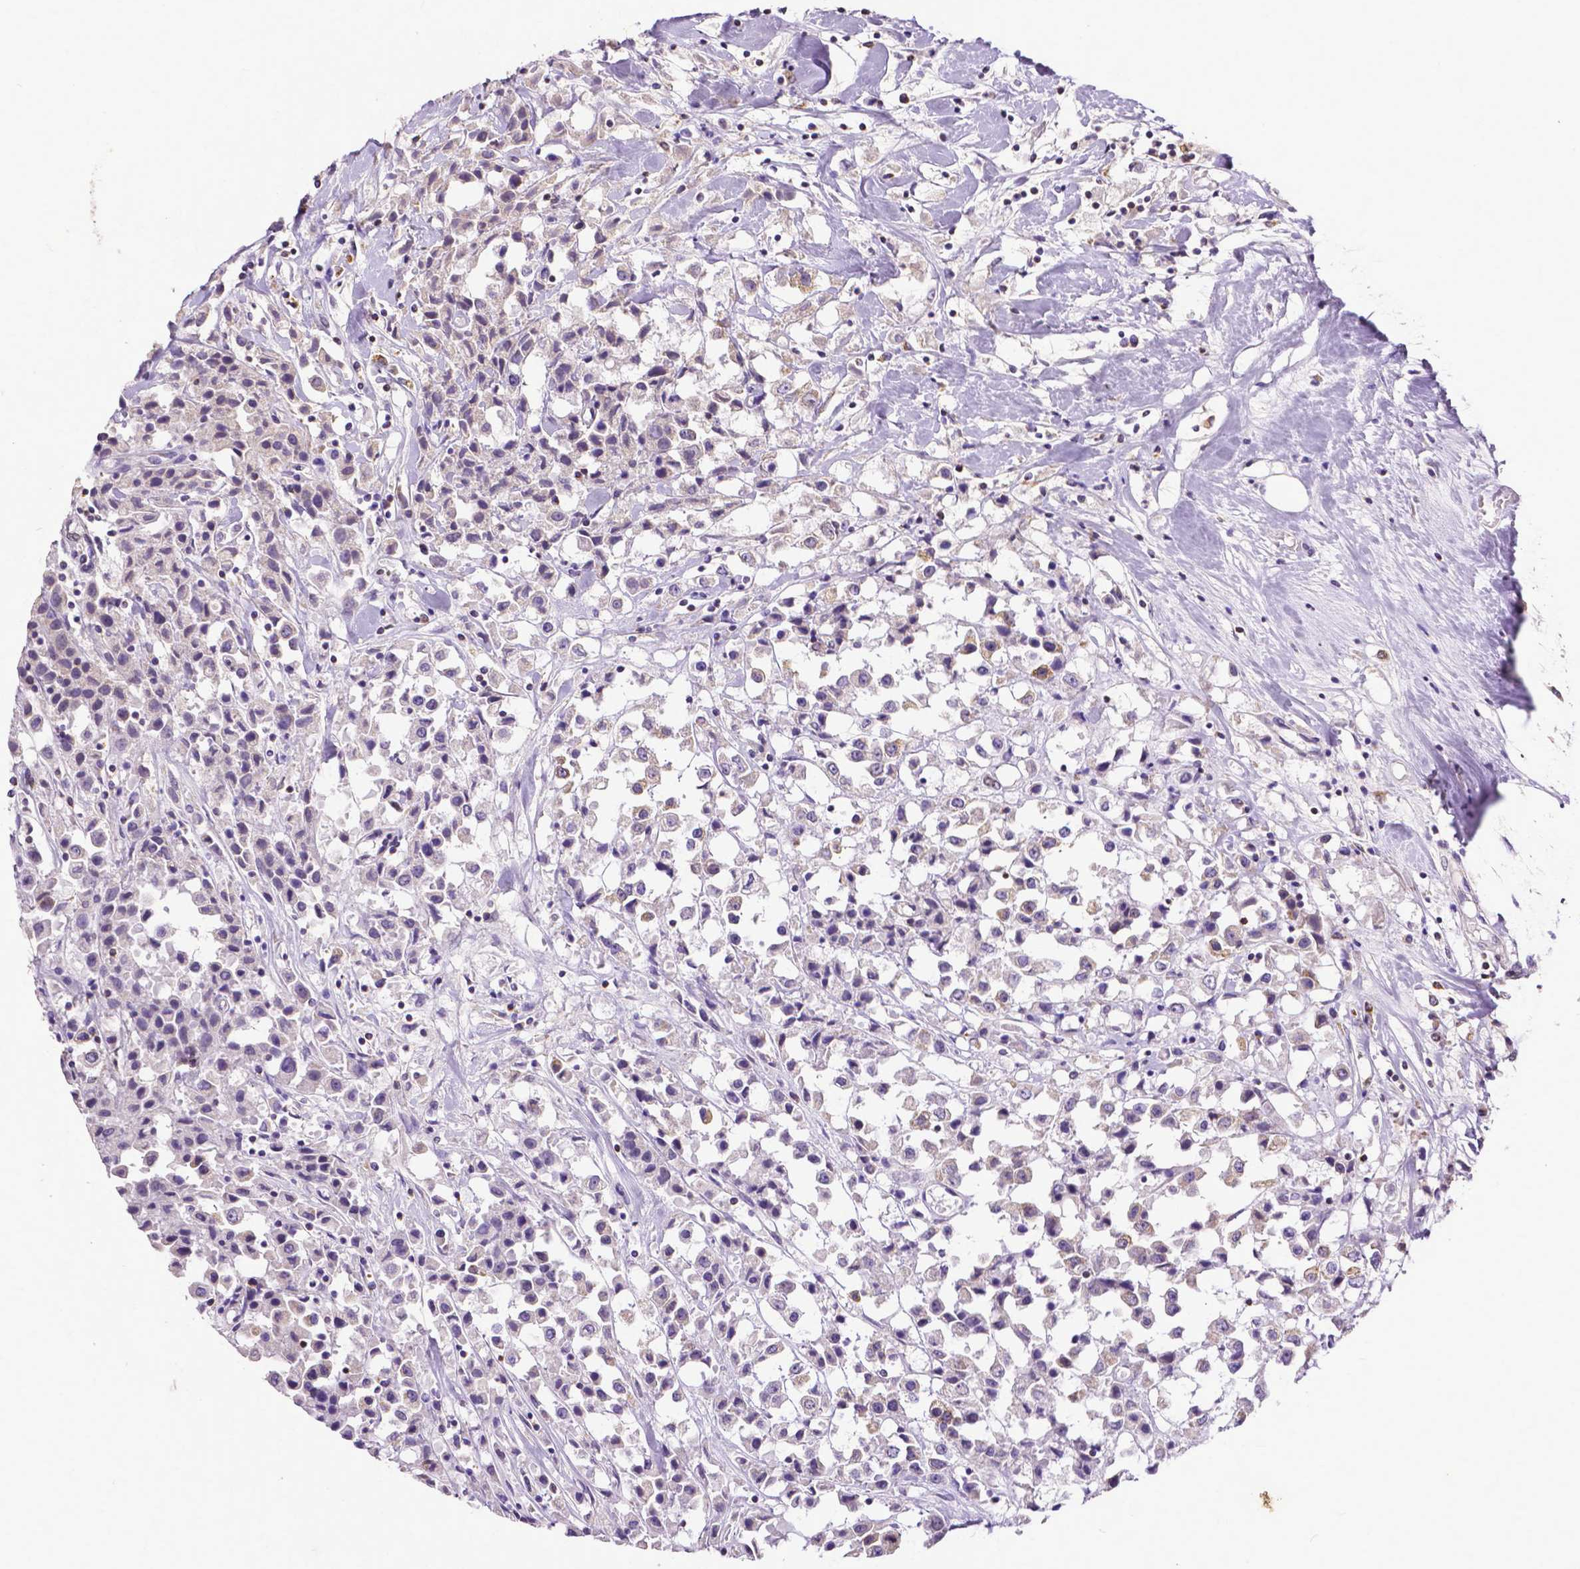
{"staining": {"intensity": "moderate", "quantity": "25%-75%", "location": "cytoplasmic/membranous"}, "tissue": "breast cancer", "cell_type": "Tumor cells", "image_type": "cancer", "snomed": [{"axis": "morphology", "description": "Duct carcinoma"}, {"axis": "topography", "description": "Breast"}], "caption": "Immunohistochemical staining of infiltrating ductal carcinoma (breast) reveals medium levels of moderate cytoplasmic/membranous expression in approximately 25%-75% of tumor cells.", "gene": "MCL1", "patient": {"sex": "female", "age": 61}}